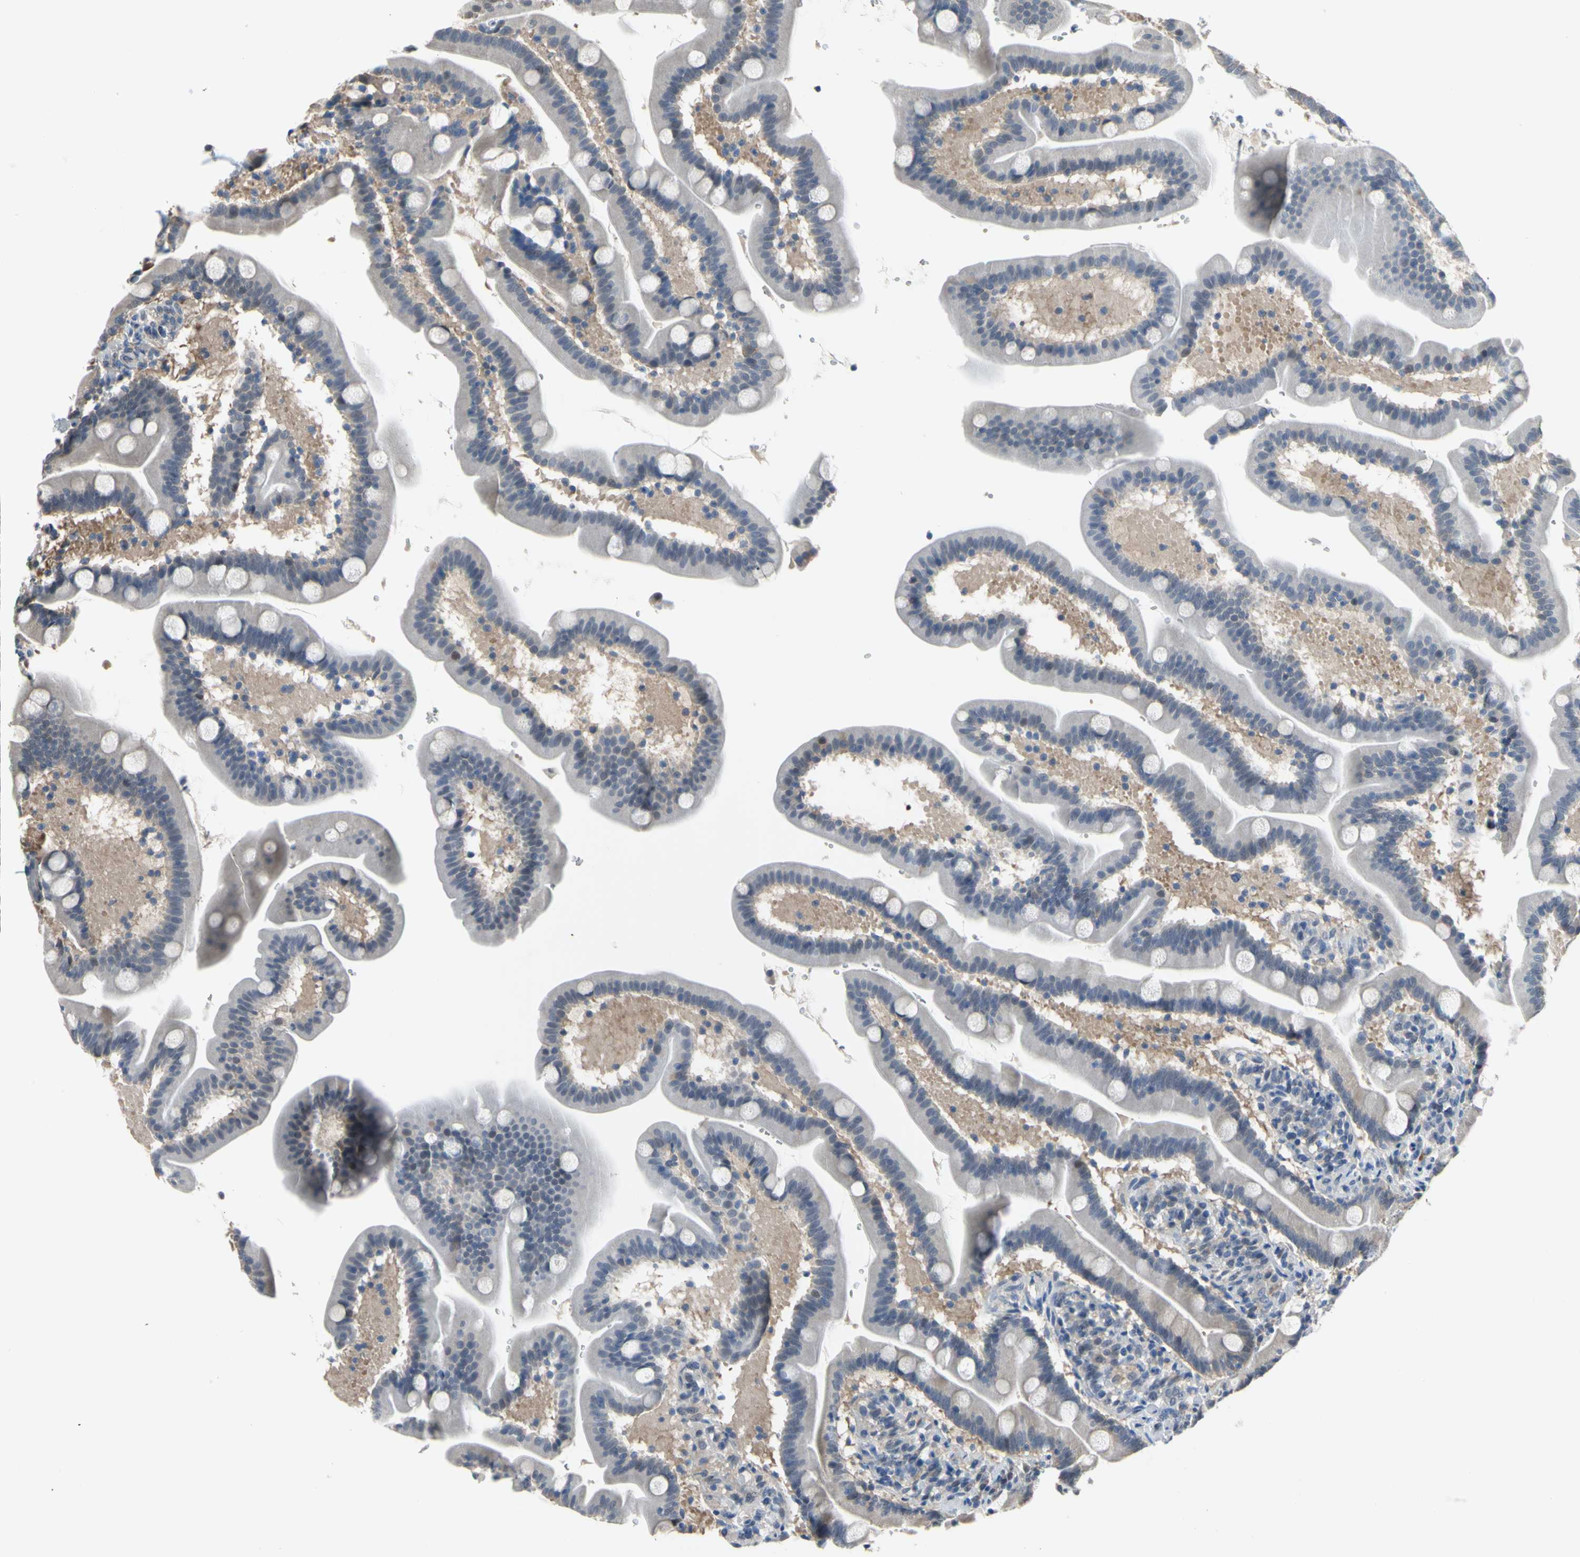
{"staining": {"intensity": "weak", "quantity": "<25%", "location": "cytoplasmic/membranous"}, "tissue": "duodenum", "cell_type": "Glandular cells", "image_type": "normal", "snomed": [{"axis": "morphology", "description": "Normal tissue, NOS"}, {"axis": "topography", "description": "Duodenum"}], "caption": "Immunohistochemistry (IHC) photomicrograph of normal duodenum: duodenum stained with DAB (3,3'-diaminobenzidine) displays no significant protein expression in glandular cells. (Stains: DAB (3,3'-diaminobenzidine) IHC with hematoxylin counter stain, Microscopy: brightfield microscopy at high magnification).", "gene": "HSPA4", "patient": {"sex": "male", "age": 54}}